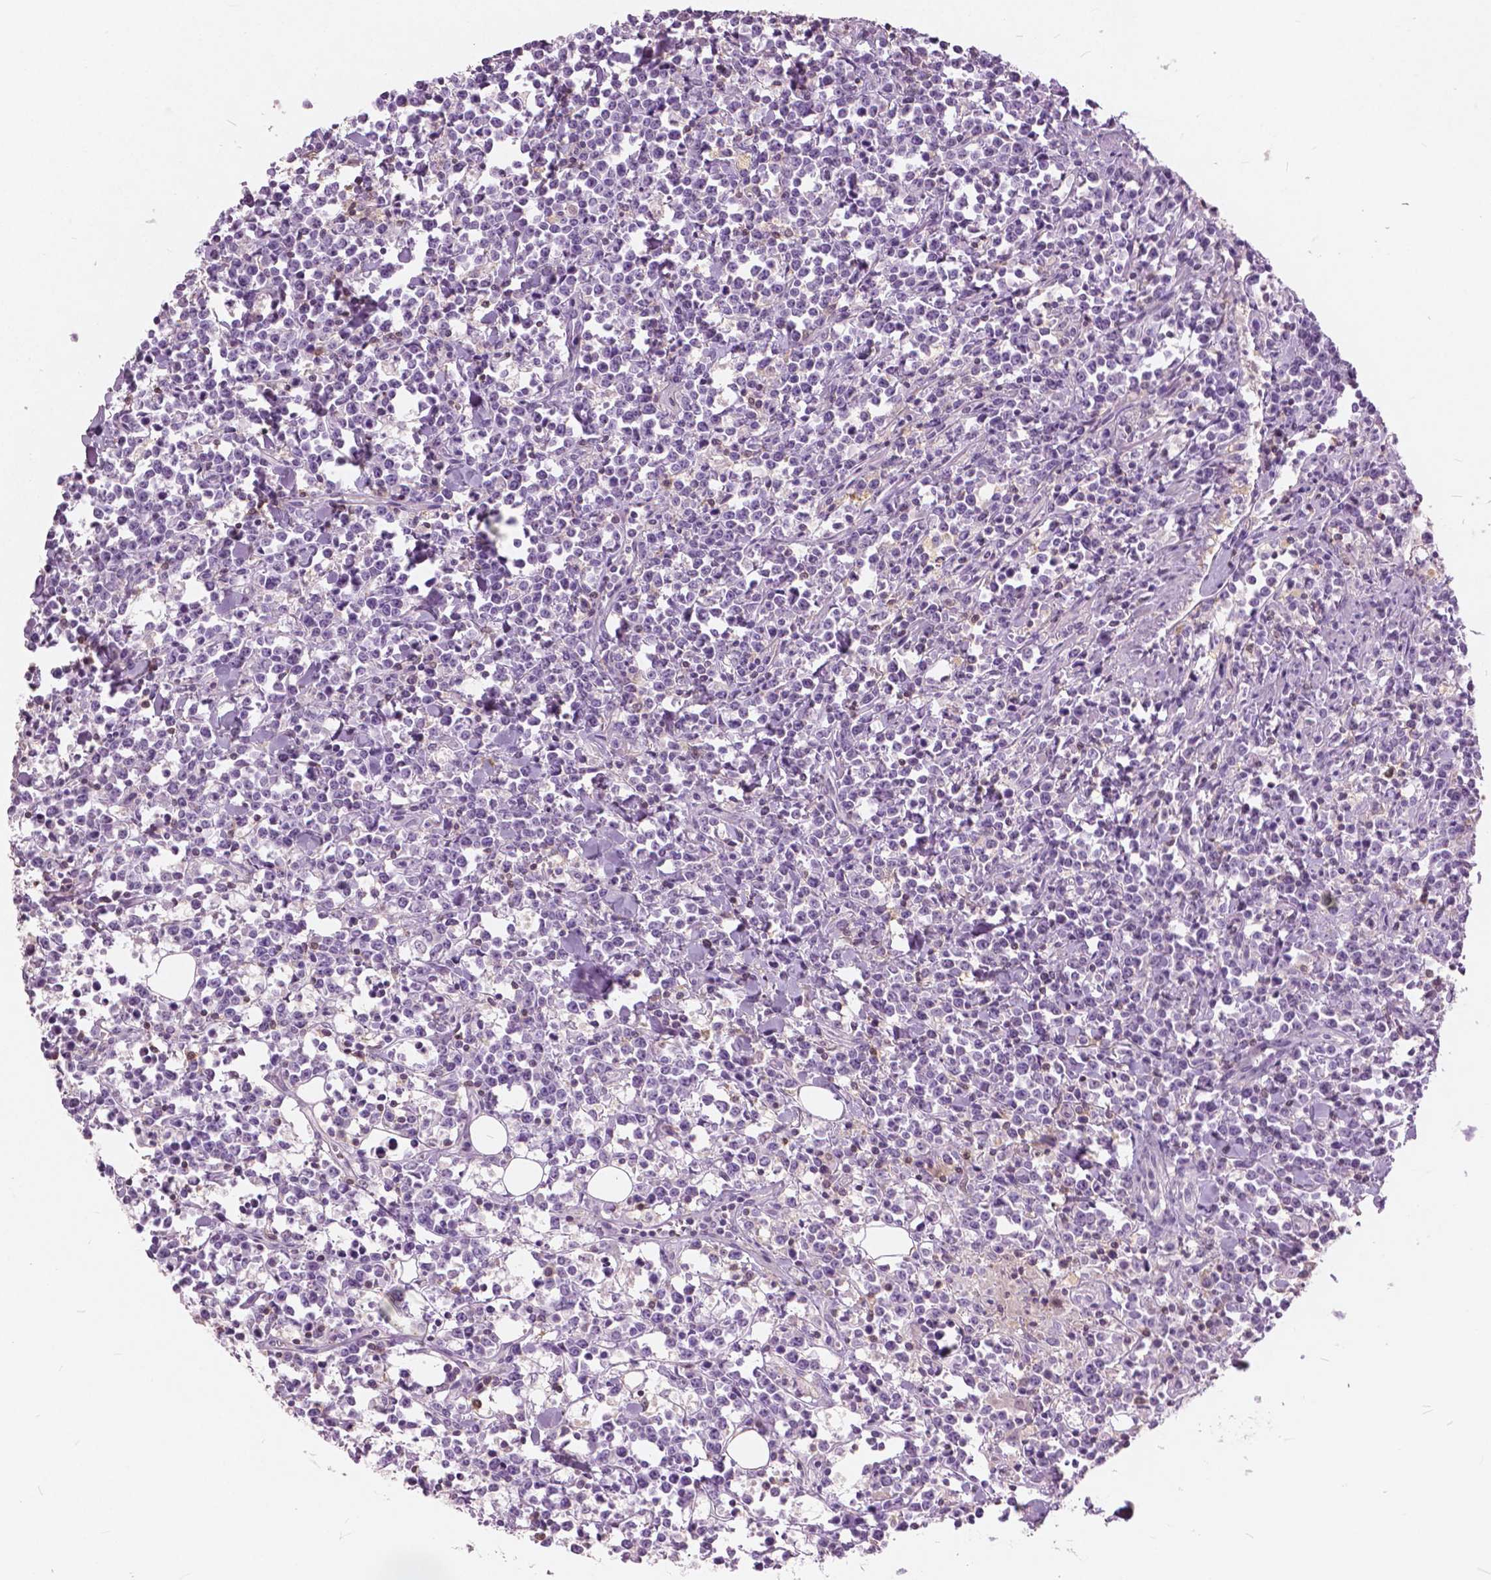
{"staining": {"intensity": "negative", "quantity": "none", "location": "none"}, "tissue": "lymphoma", "cell_type": "Tumor cells", "image_type": "cancer", "snomed": [{"axis": "morphology", "description": "Malignant lymphoma, non-Hodgkin's type, High grade"}, {"axis": "topography", "description": "Small intestine"}], "caption": "Immunohistochemistry of malignant lymphoma, non-Hodgkin's type (high-grade) displays no staining in tumor cells.", "gene": "GALM", "patient": {"sex": "female", "age": 56}}